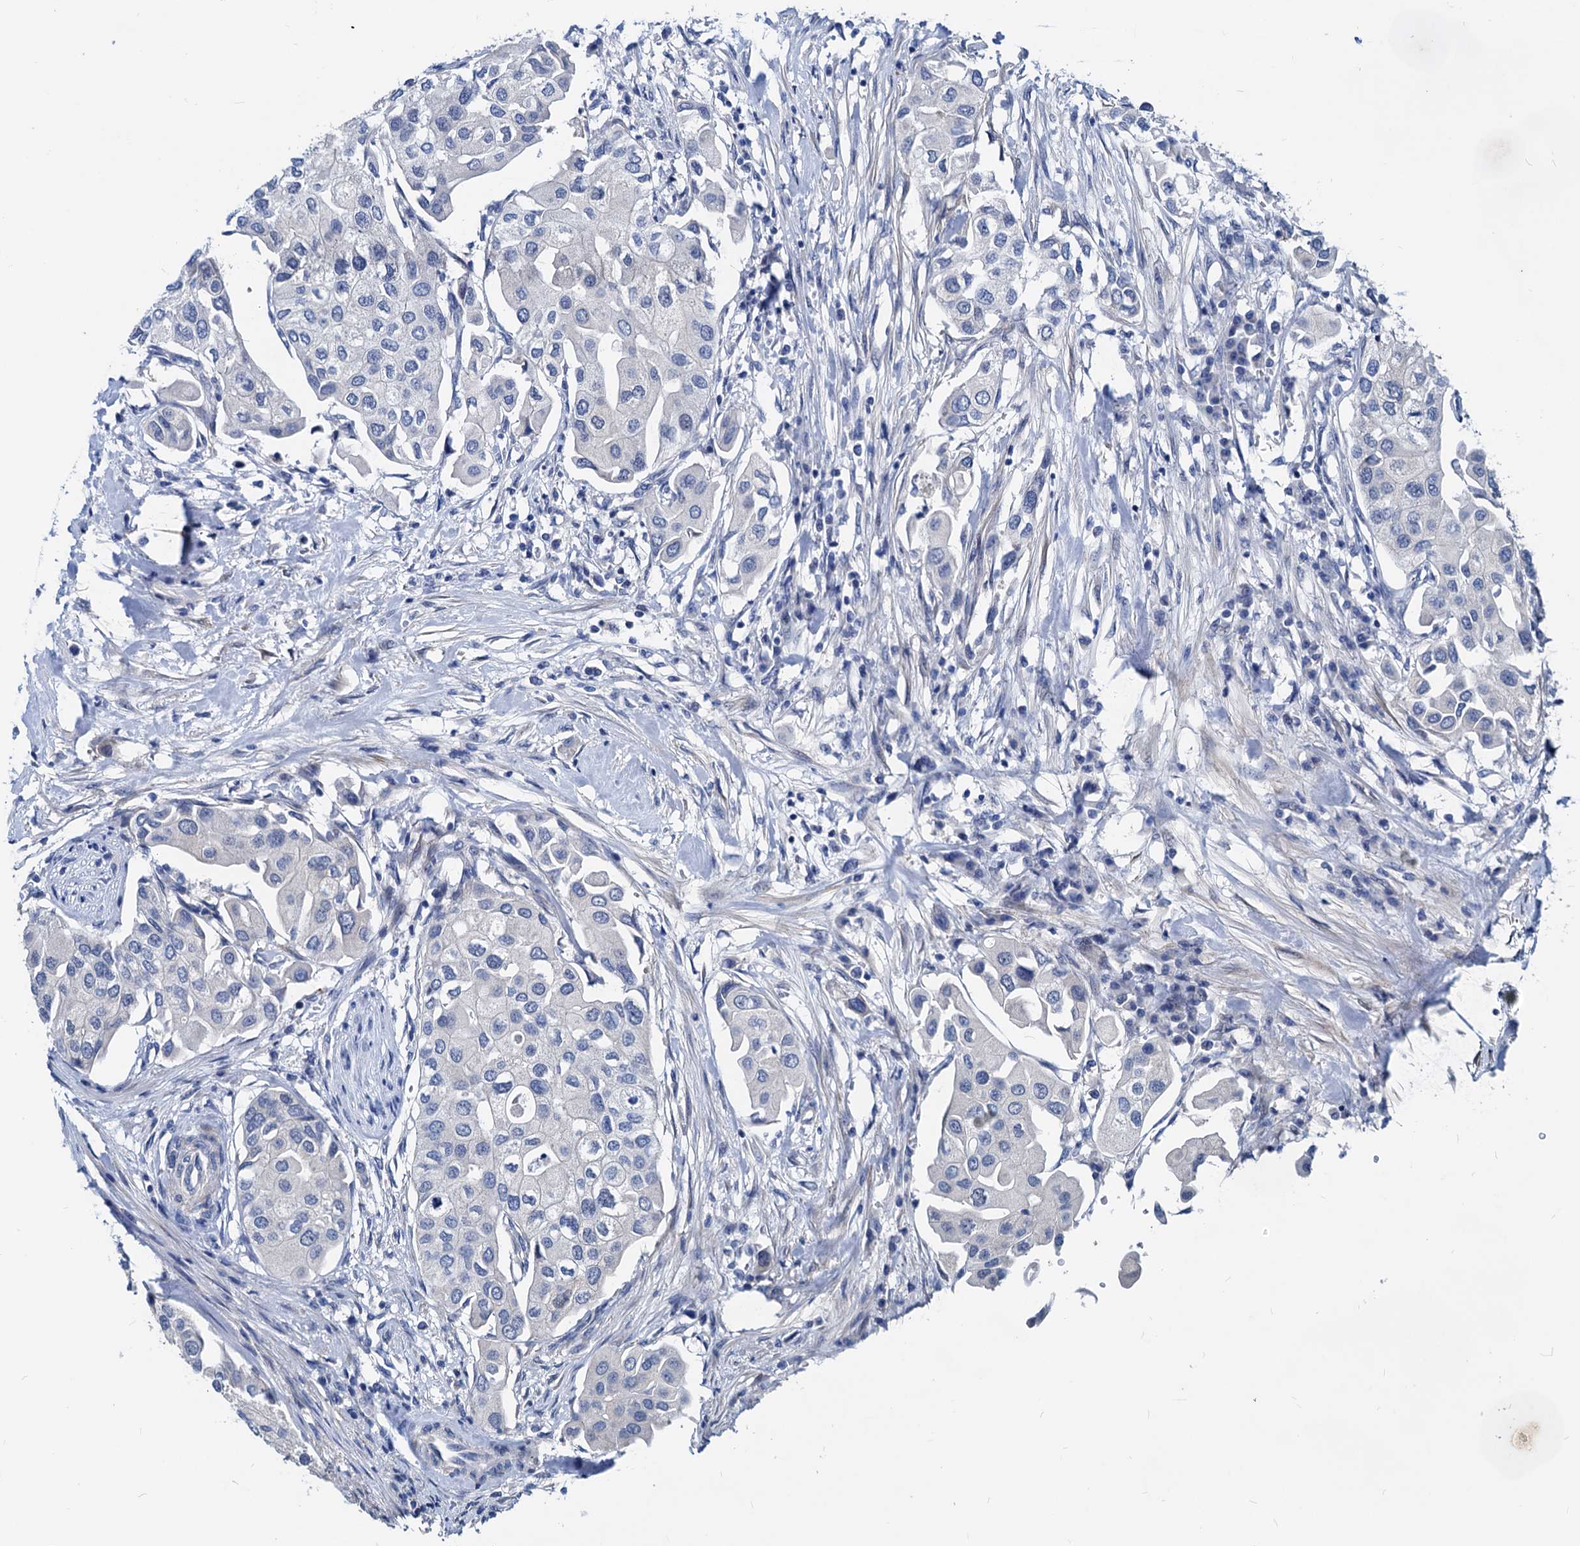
{"staining": {"intensity": "negative", "quantity": "none", "location": "none"}, "tissue": "urothelial cancer", "cell_type": "Tumor cells", "image_type": "cancer", "snomed": [{"axis": "morphology", "description": "Urothelial carcinoma, High grade"}, {"axis": "topography", "description": "Urinary bladder"}], "caption": "DAB immunohistochemical staining of human urothelial cancer shows no significant expression in tumor cells.", "gene": "HSF2", "patient": {"sex": "male", "age": 64}}